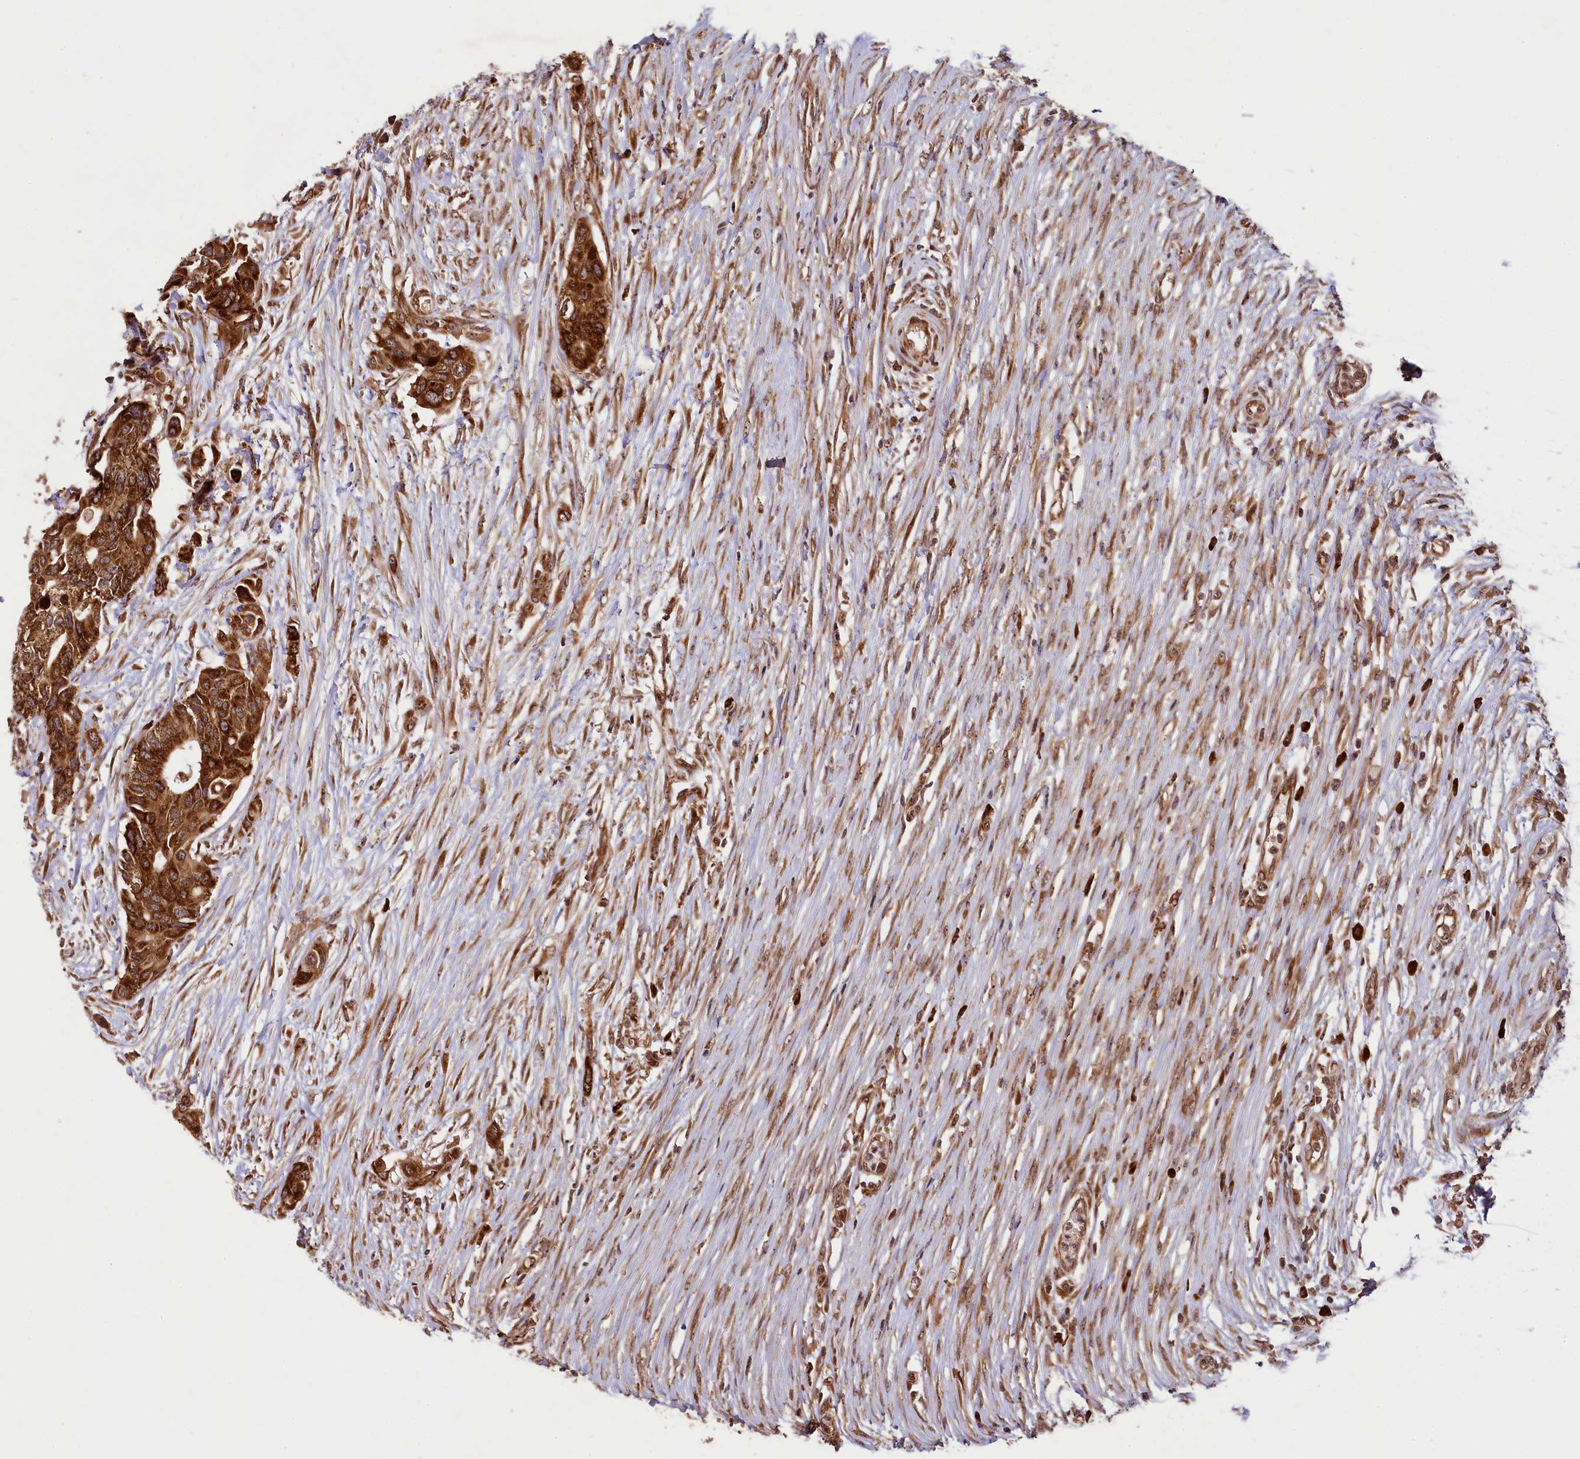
{"staining": {"intensity": "strong", "quantity": ">75%", "location": "cytoplasmic/membranous"}, "tissue": "colorectal cancer", "cell_type": "Tumor cells", "image_type": "cancer", "snomed": [{"axis": "morphology", "description": "Adenocarcinoma, NOS"}, {"axis": "topography", "description": "Colon"}], "caption": "About >75% of tumor cells in human colorectal cancer display strong cytoplasmic/membranous protein staining as visualized by brown immunohistochemical staining.", "gene": "LARP4", "patient": {"sex": "male", "age": 77}}